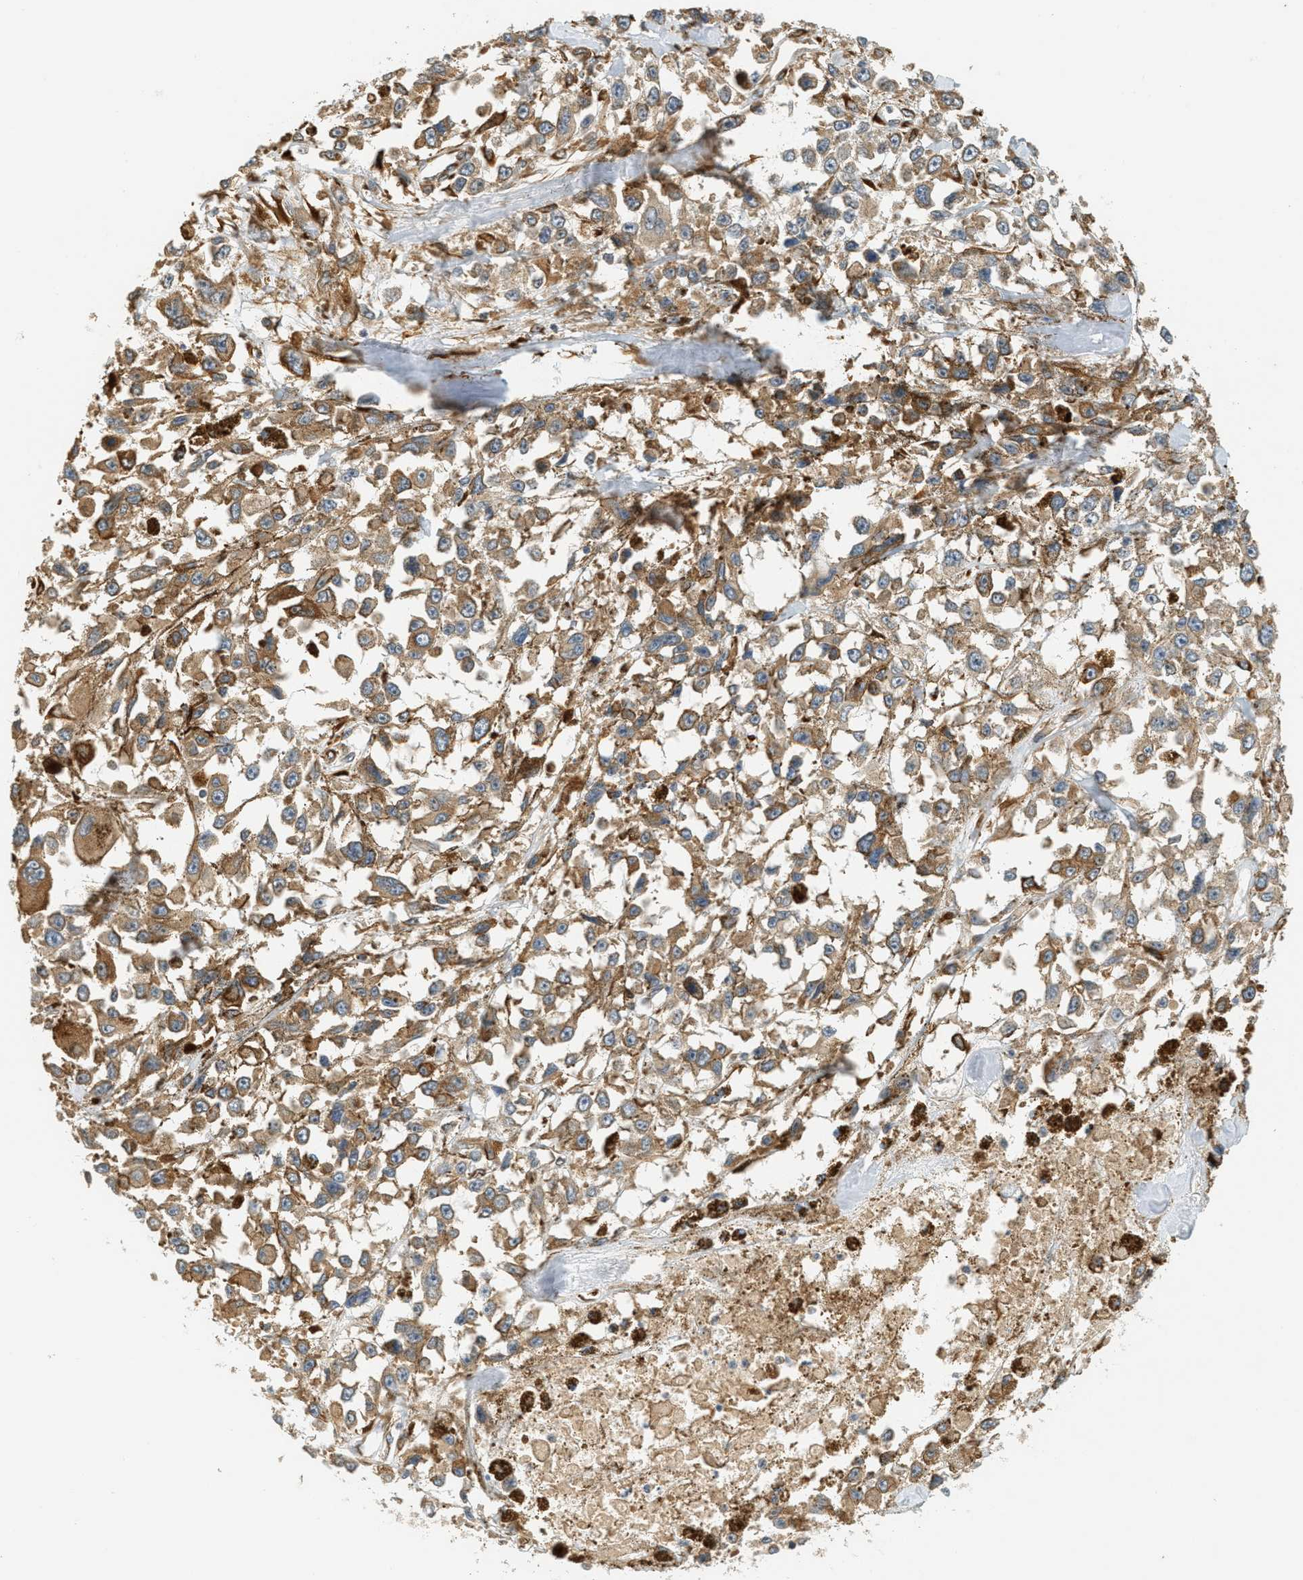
{"staining": {"intensity": "moderate", "quantity": ">75%", "location": "cytoplasmic/membranous"}, "tissue": "melanoma", "cell_type": "Tumor cells", "image_type": "cancer", "snomed": [{"axis": "morphology", "description": "Malignant melanoma, Metastatic site"}, {"axis": "topography", "description": "Lymph node"}], "caption": "Approximately >75% of tumor cells in malignant melanoma (metastatic site) display moderate cytoplasmic/membranous protein expression as visualized by brown immunohistochemical staining.", "gene": "PDK1", "patient": {"sex": "male", "age": 59}}